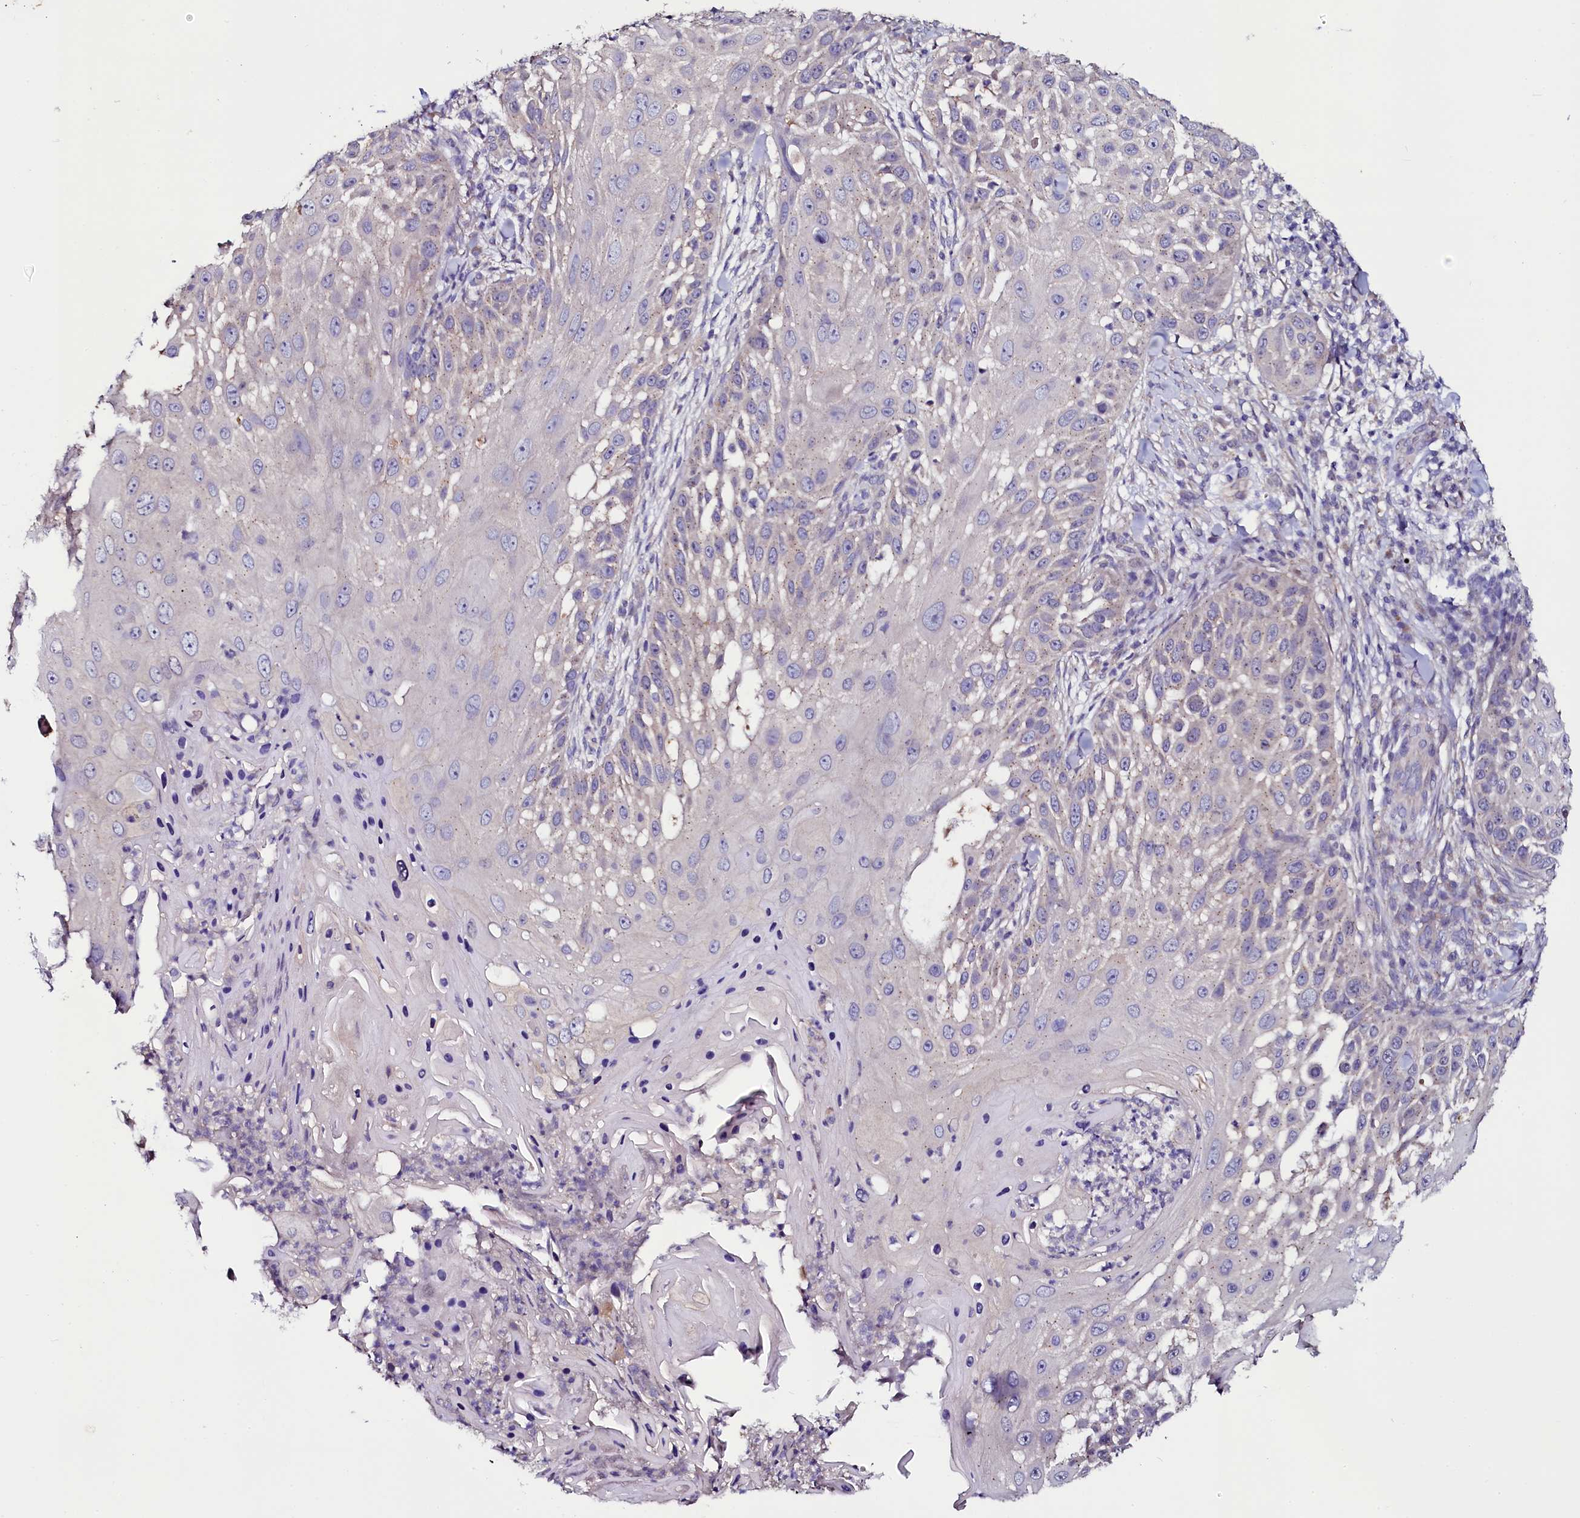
{"staining": {"intensity": "weak", "quantity": "<25%", "location": "cytoplasmic/membranous"}, "tissue": "skin cancer", "cell_type": "Tumor cells", "image_type": "cancer", "snomed": [{"axis": "morphology", "description": "Squamous cell carcinoma, NOS"}, {"axis": "topography", "description": "Skin"}], "caption": "Immunohistochemical staining of human skin cancer exhibits no significant positivity in tumor cells.", "gene": "USPL1", "patient": {"sex": "female", "age": 44}}